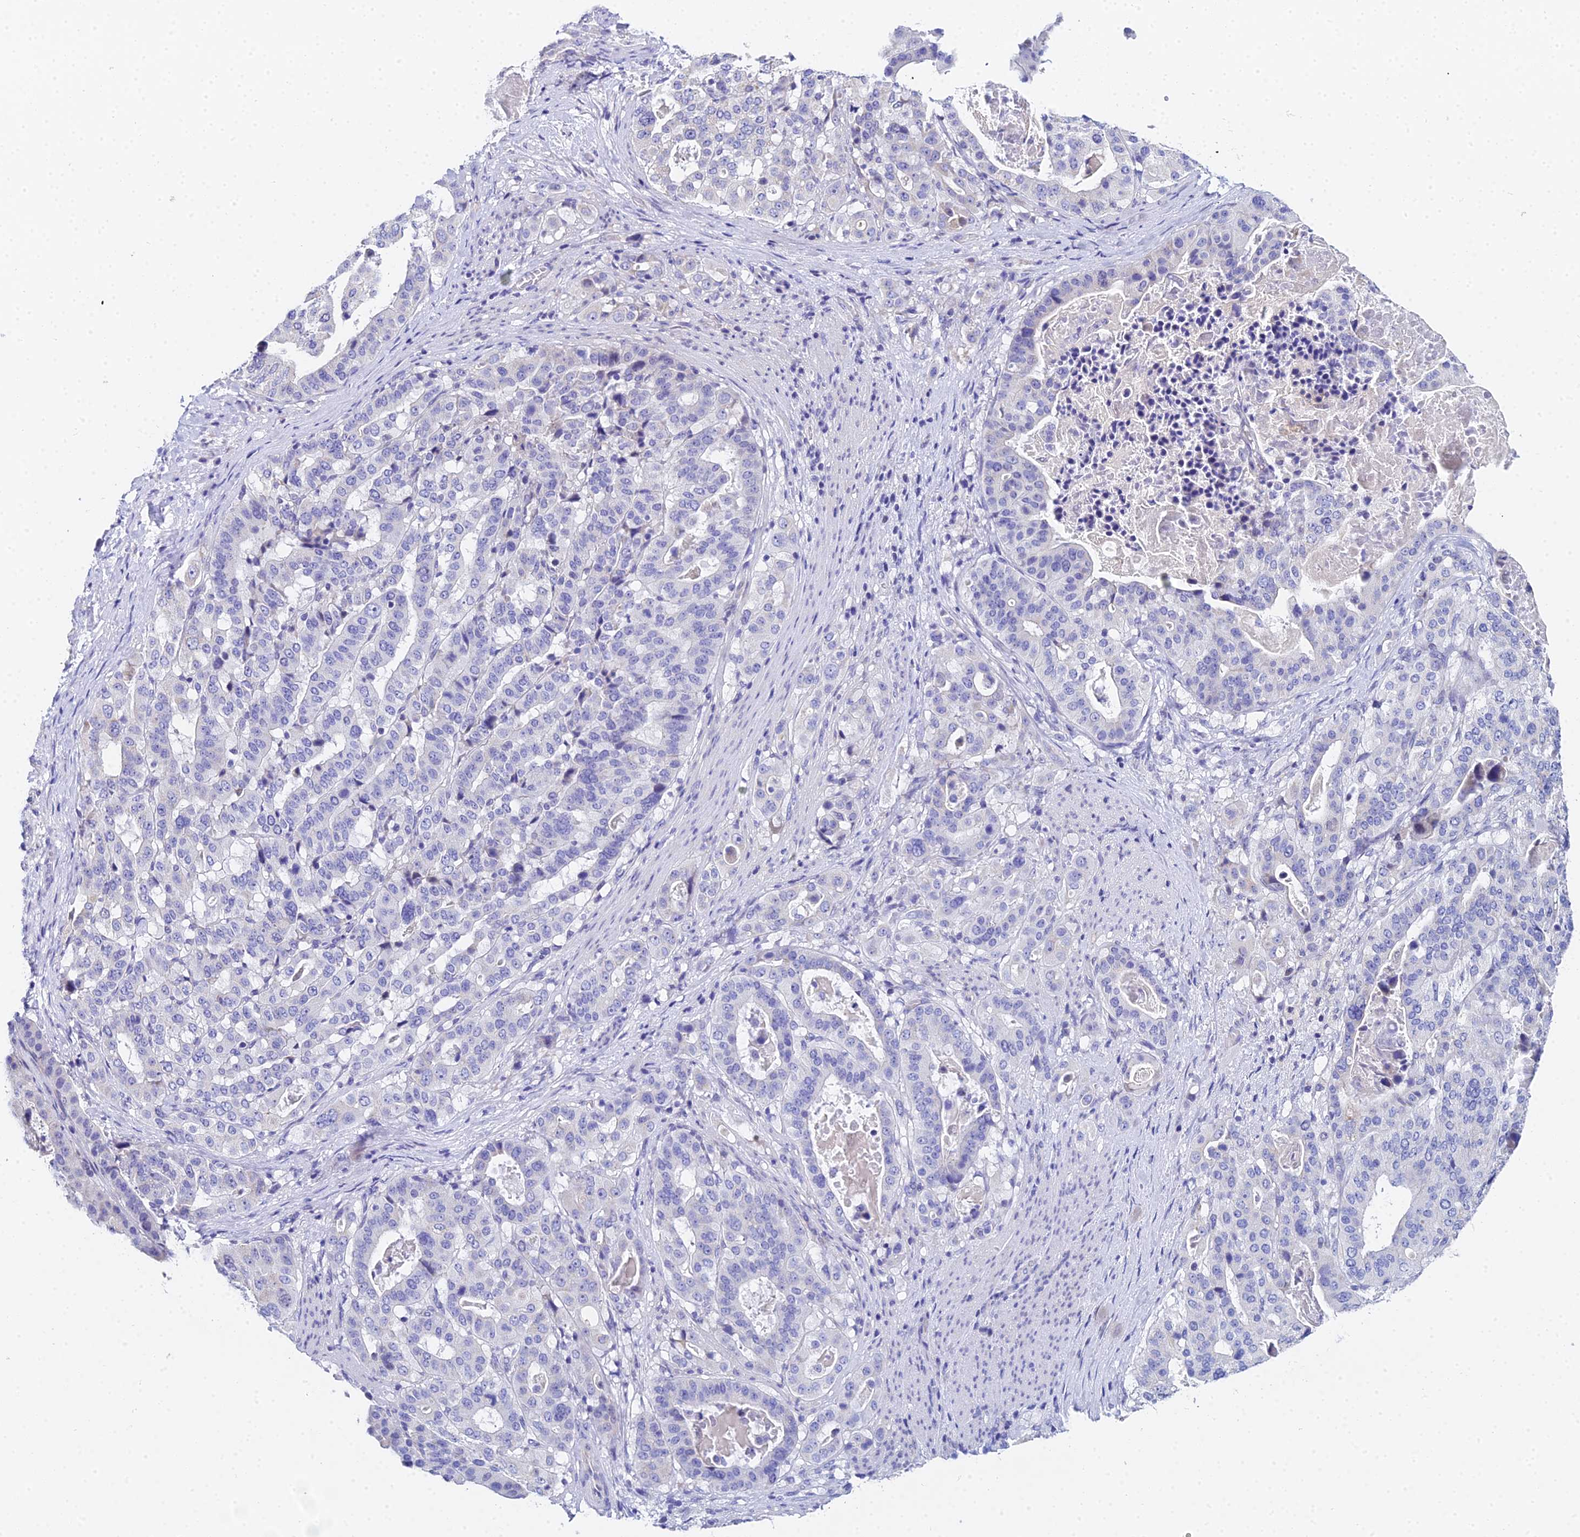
{"staining": {"intensity": "negative", "quantity": "none", "location": "none"}, "tissue": "stomach cancer", "cell_type": "Tumor cells", "image_type": "cancer", "snomed": [{"axis": "morphology", "description": "Adenocarcinoma, NOS"}, {"axis": "topography", "description": "Stomach"}], "caption": "Immunohistochemistry photomicrograph of neoplastic tissue: stomach adenocarcinoma stained with DAB (3,3'-diaminobenzidine) demonstrates no significant protein positivity in tumor cells.", "gene": "OCM", "patient": {"sex": "male", "age": 48}}